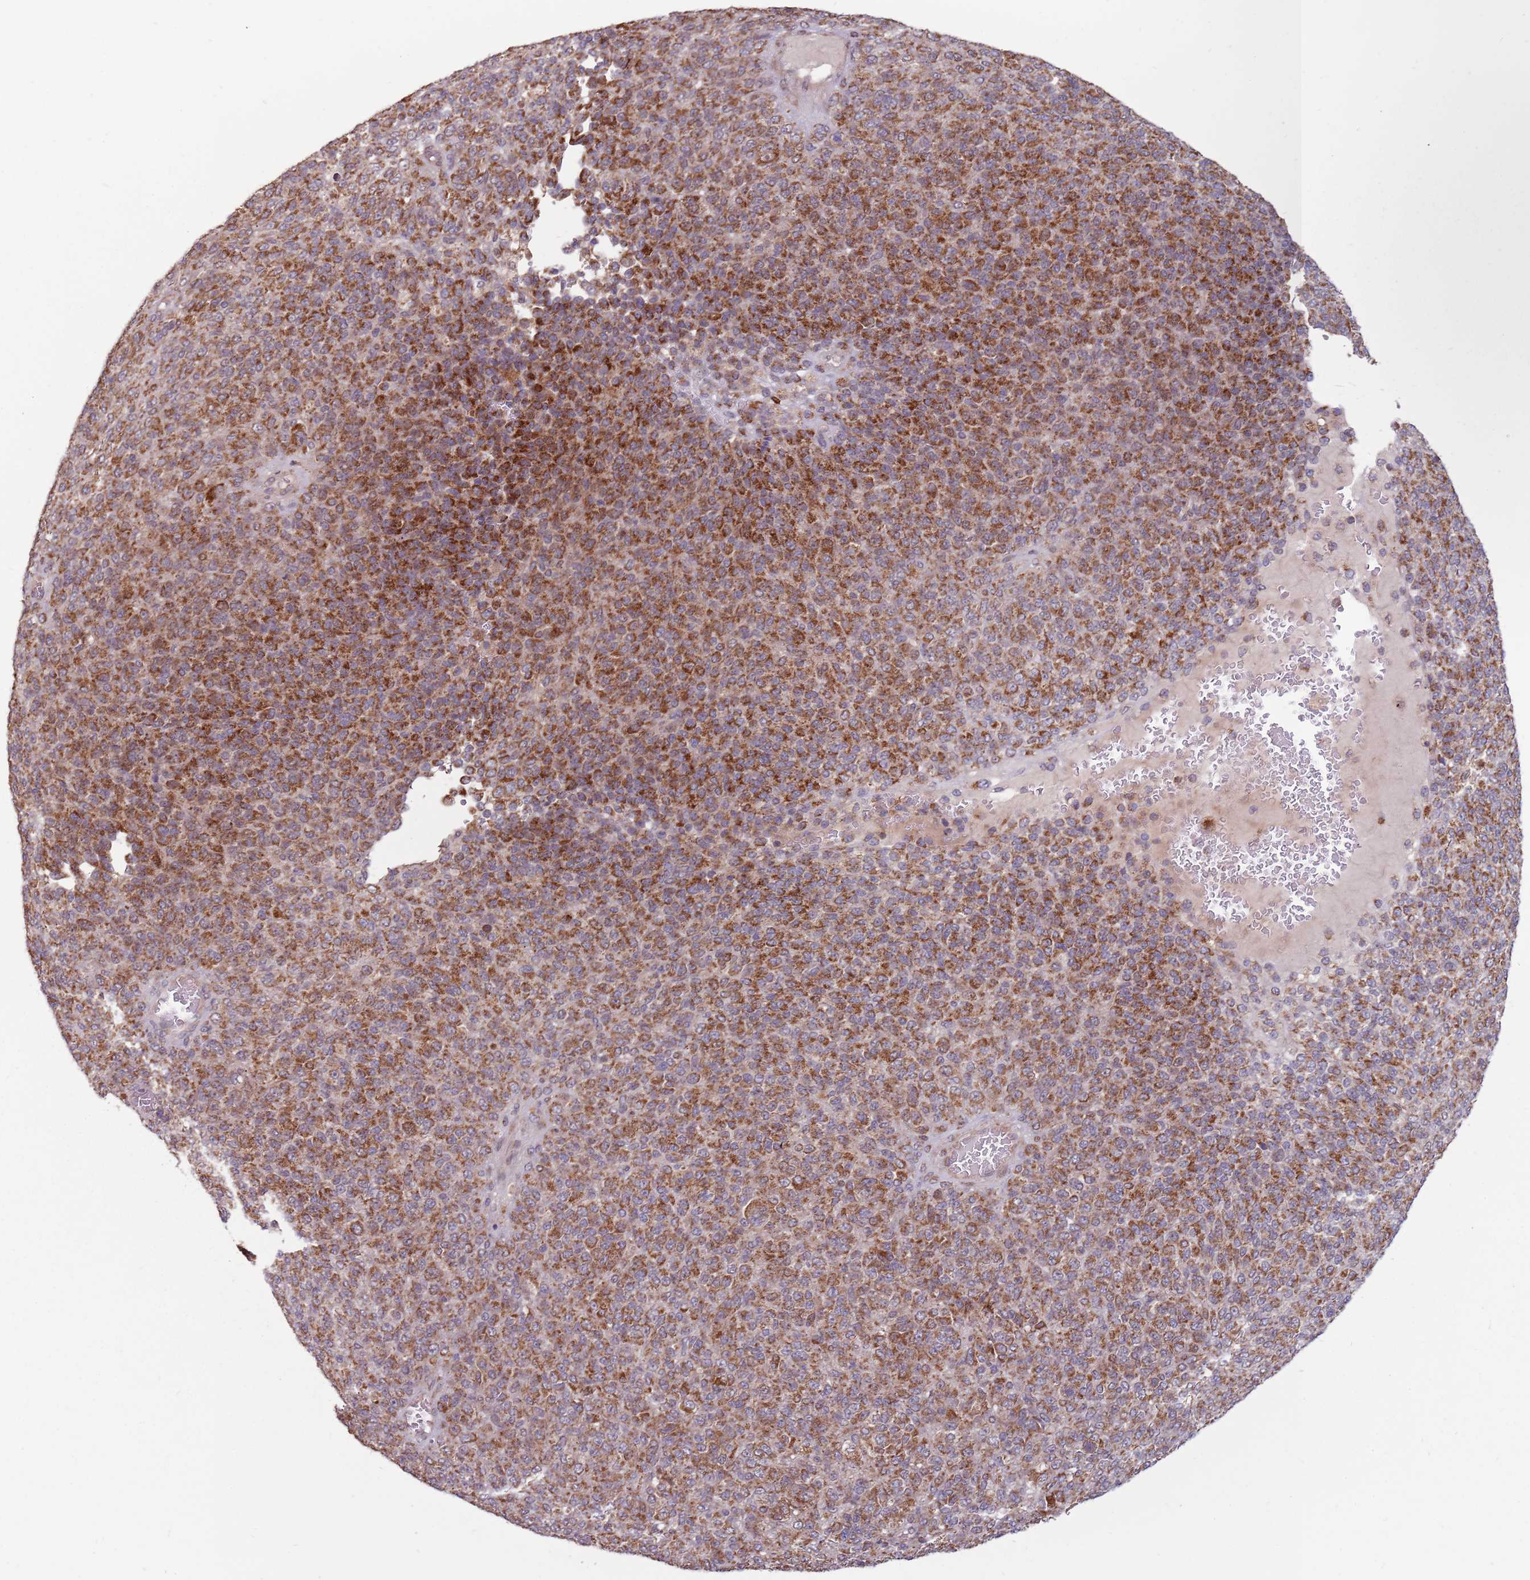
{"staining": {"intensity": "strong", "quantity": ">75%", "location": "cytoplasmic/membranous"}, "tissue": "melanoma", "cell_type": "Tumor cells", "image_type": "cancer", "snomed": [{"axis": "morphology", "description": "Malignant melanoma, Metastatic site"}, {"axis": "topography", "description": "Brain"}], "caption": "The immunohistochemical stain shows strong cytoplasmic/membranous positivity in tumor cells of malignant melanoma (metastatic site) tissue.", "gene": "RNF181", "patient": {"sex": "female", "age": 56}}